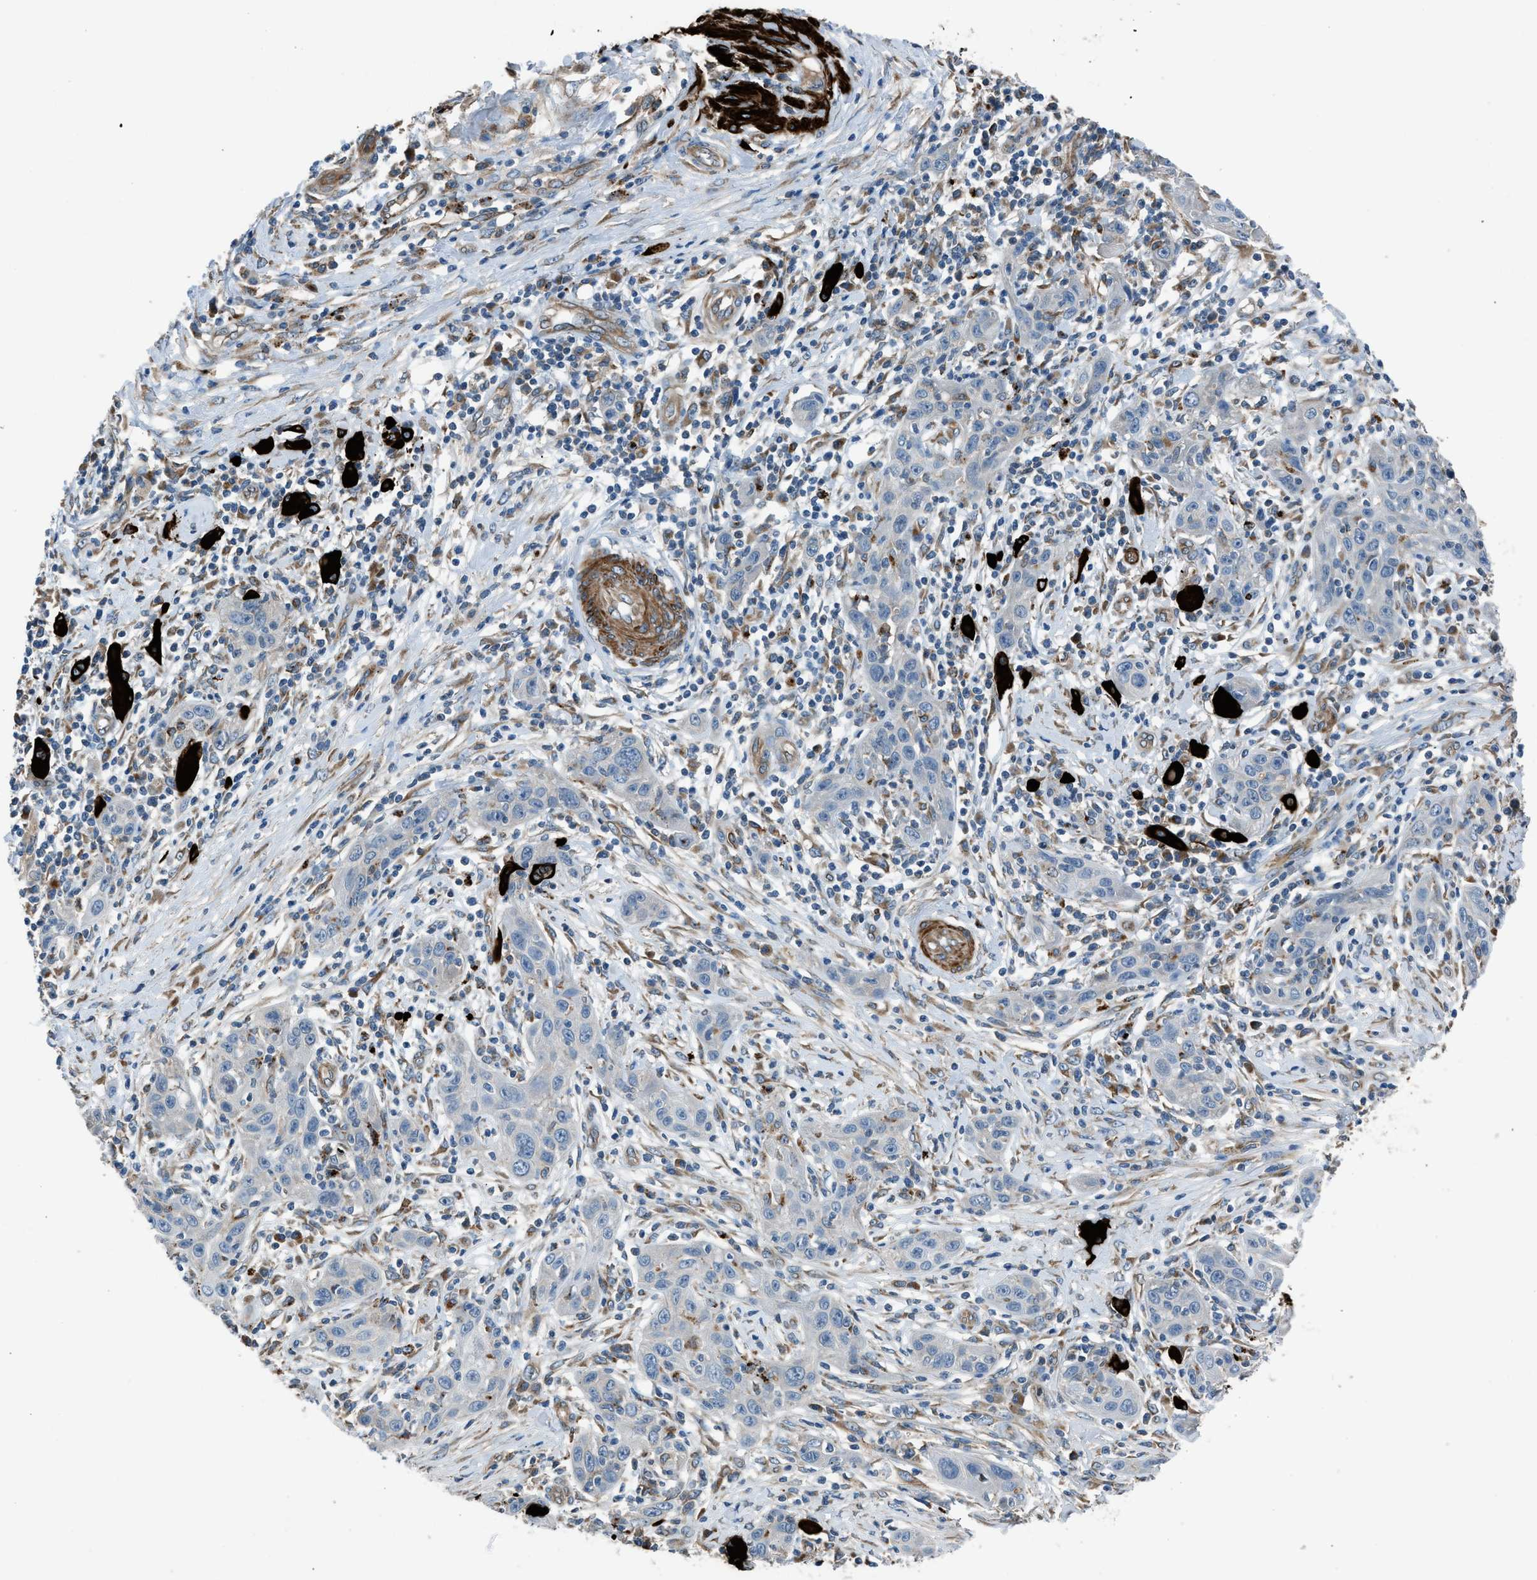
{"staining": {"intensity": "negative", "quantity": "none", "location": "none"}, "tissue": "skin cancer", "cell_type": "Tumor cells", "image_type": "cancer", "snomed": [{"axis": "morphology", "description": "Squamous cell carcinoma, NOS"}, {"axis": "topography", "description": "Skin"}], "caption": "Immunohistochemistry (IHC) of skin cancer displays no expression in tumor cells.", "gene": "LMBR1", "patient": {"sex": "female", "age": 88}}